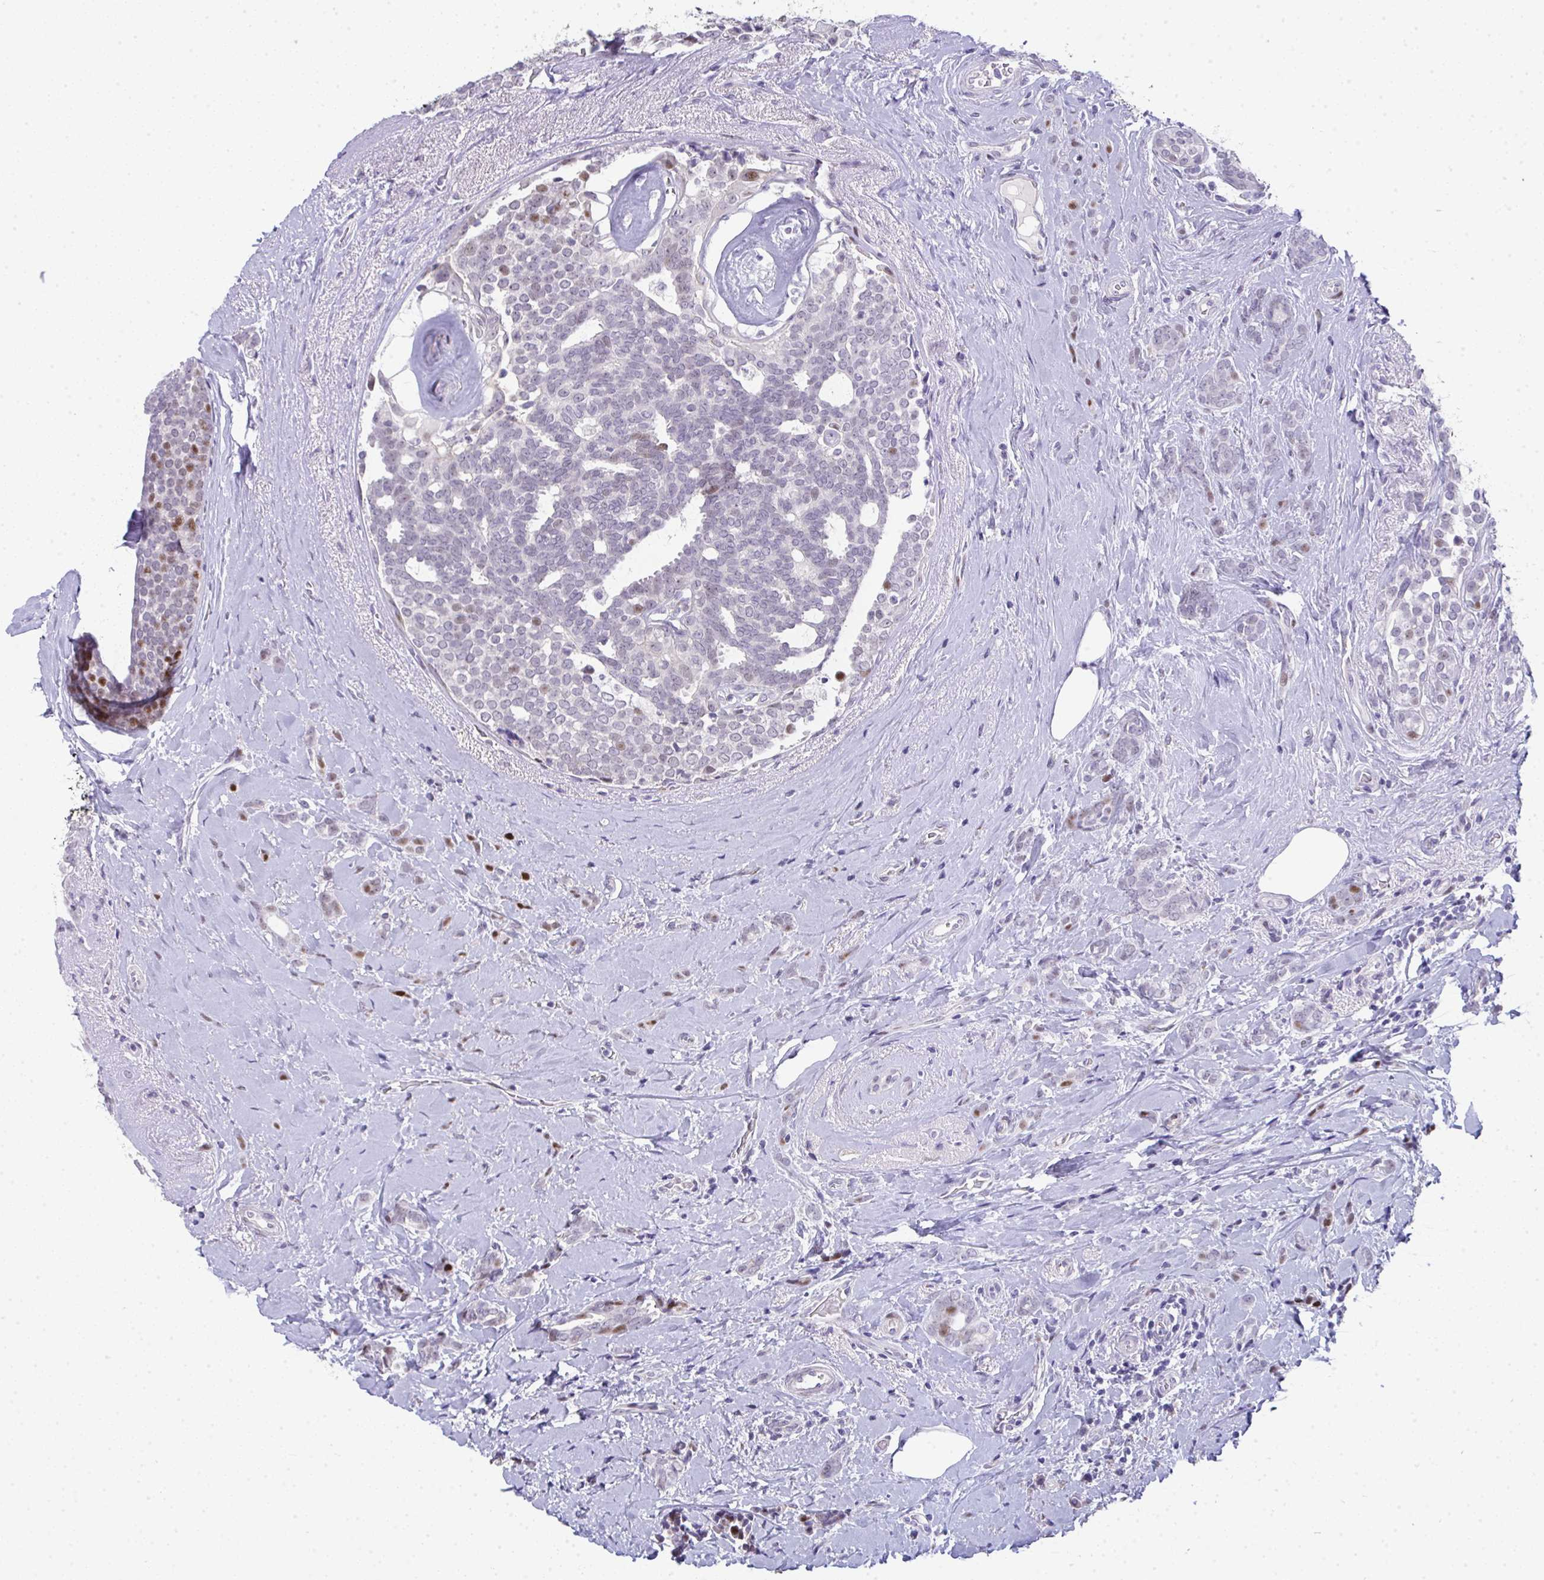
{"staining": {"intensity": "moderate", "quantity": "<25%", "location": "nuclear"}, "tissue": "breast cancer", "cell_type": "Tumor cells", "image_type": "cancer", "snomed": [{"axis": "morphology", "description": "Intraductal carcinoma, in situ"}, {"axis": "morphology", "description": "Duct carcinoma"}, {"axis": "morphology", "description": "Lobular carcinoma, in situ"}, {"axis": "topography", "description": "Breast"}], "caption": "About <25% of tumor cells in human breast intraductal carcinoma,  in situ demonstrate moderate nuclear protein positivity as visualized by brown immunohistochemical staining.", "gene": "GALNT16", "patient": {"sex": "female", "age": 44}}